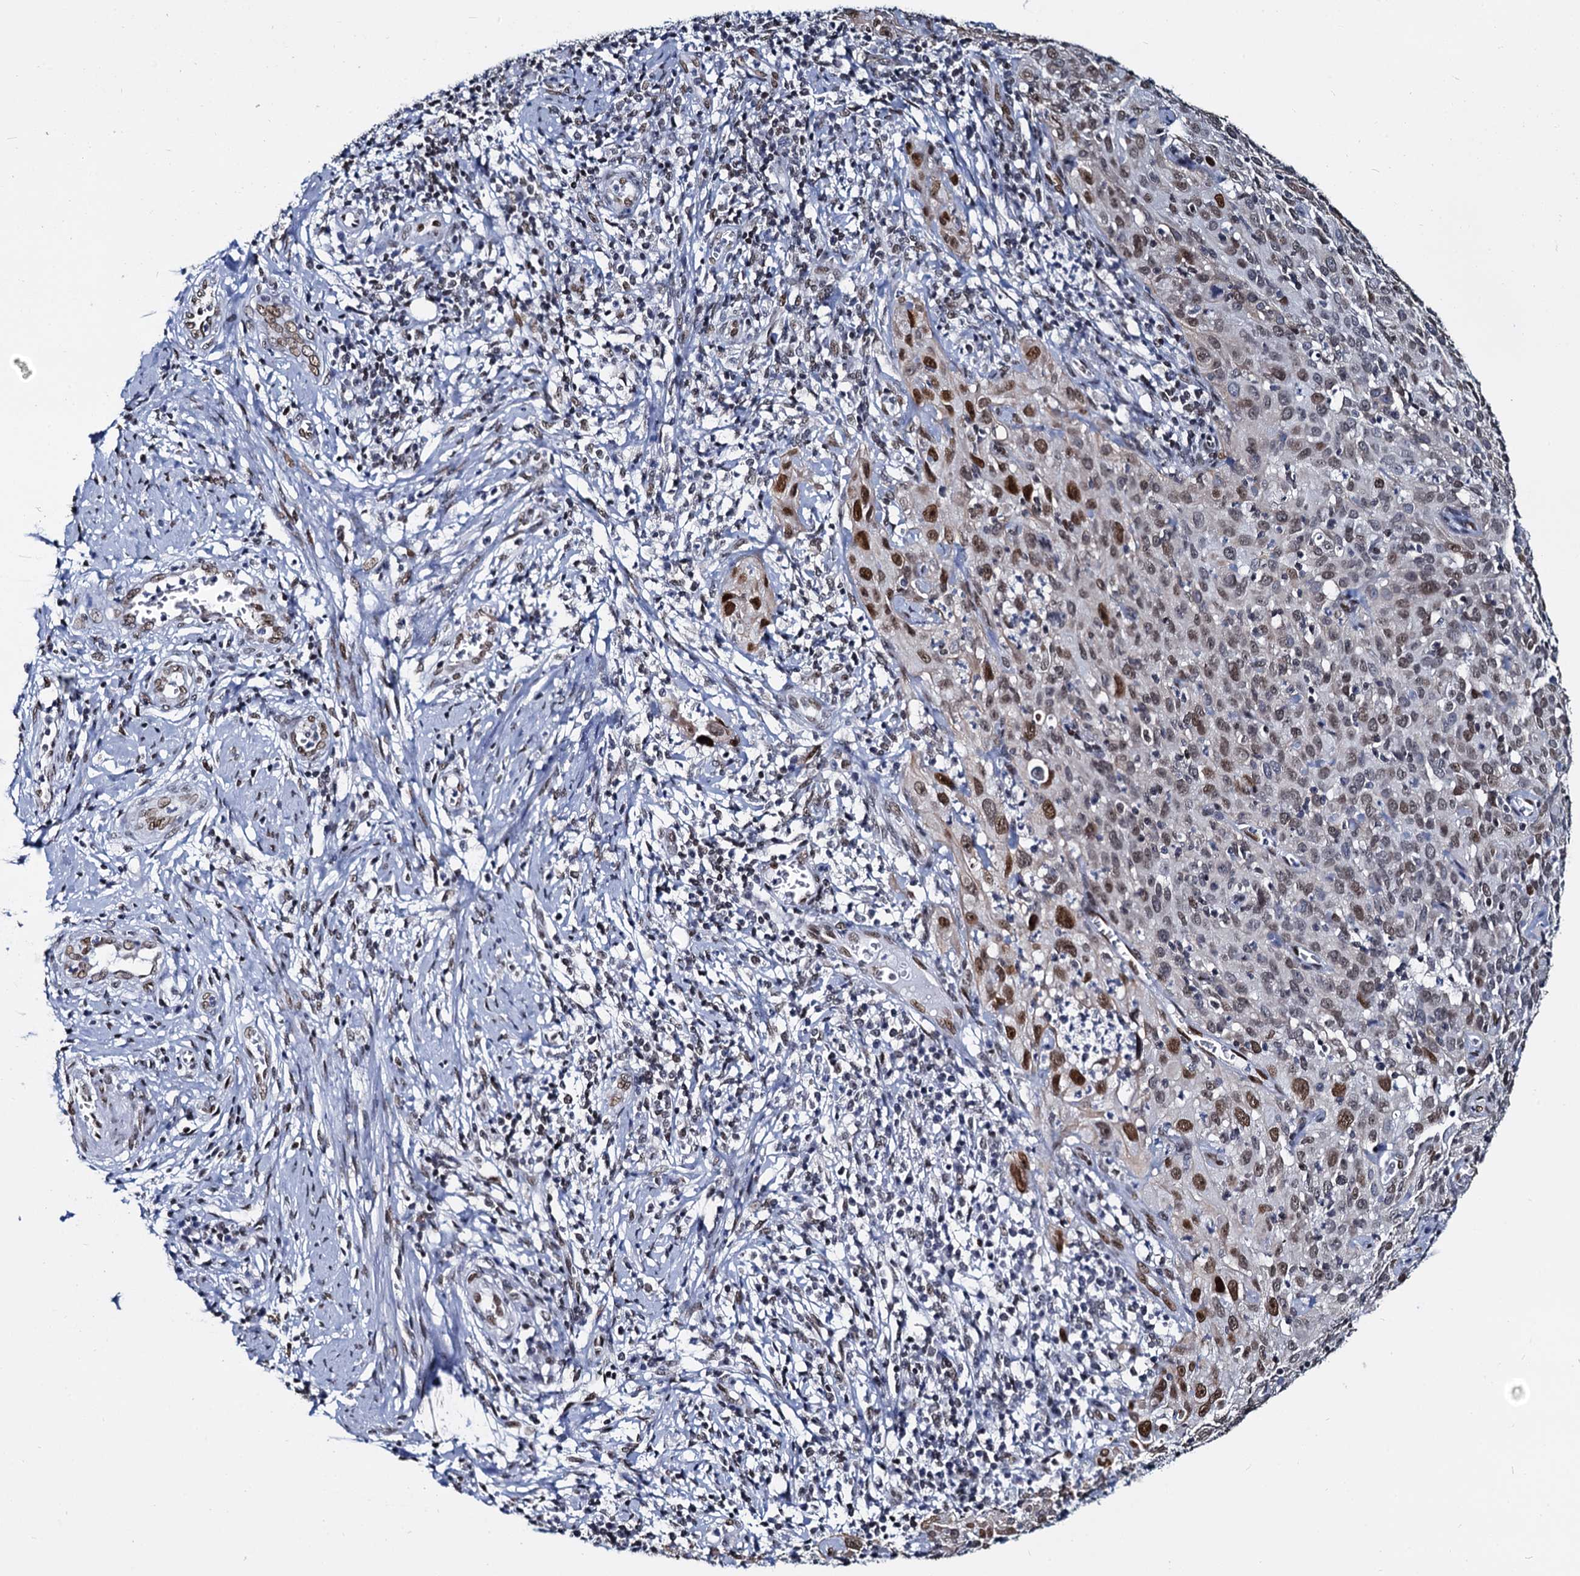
{"staining": {"intensity": "moderate", "quantity": "25%-75%", "location": "nuclear"}, "tissue": "cervical cancer", "cell_type": "Tumor cells", "image_type": "cancer", "snomed": [{"axis": "morphology", "description": "Squamous cell carcinoma, NOS"}, {"axis": "topography", "description": "Cervix"}], "caption": "About 25%-75% of tumor cells in human cervical squamous cell carcinoma demonstrate moderate nuclear protein positivity as visualized by brown immunohistochemical staining.", "gene": "CMAS", "patient": {"sex": "female", "age": 31}}